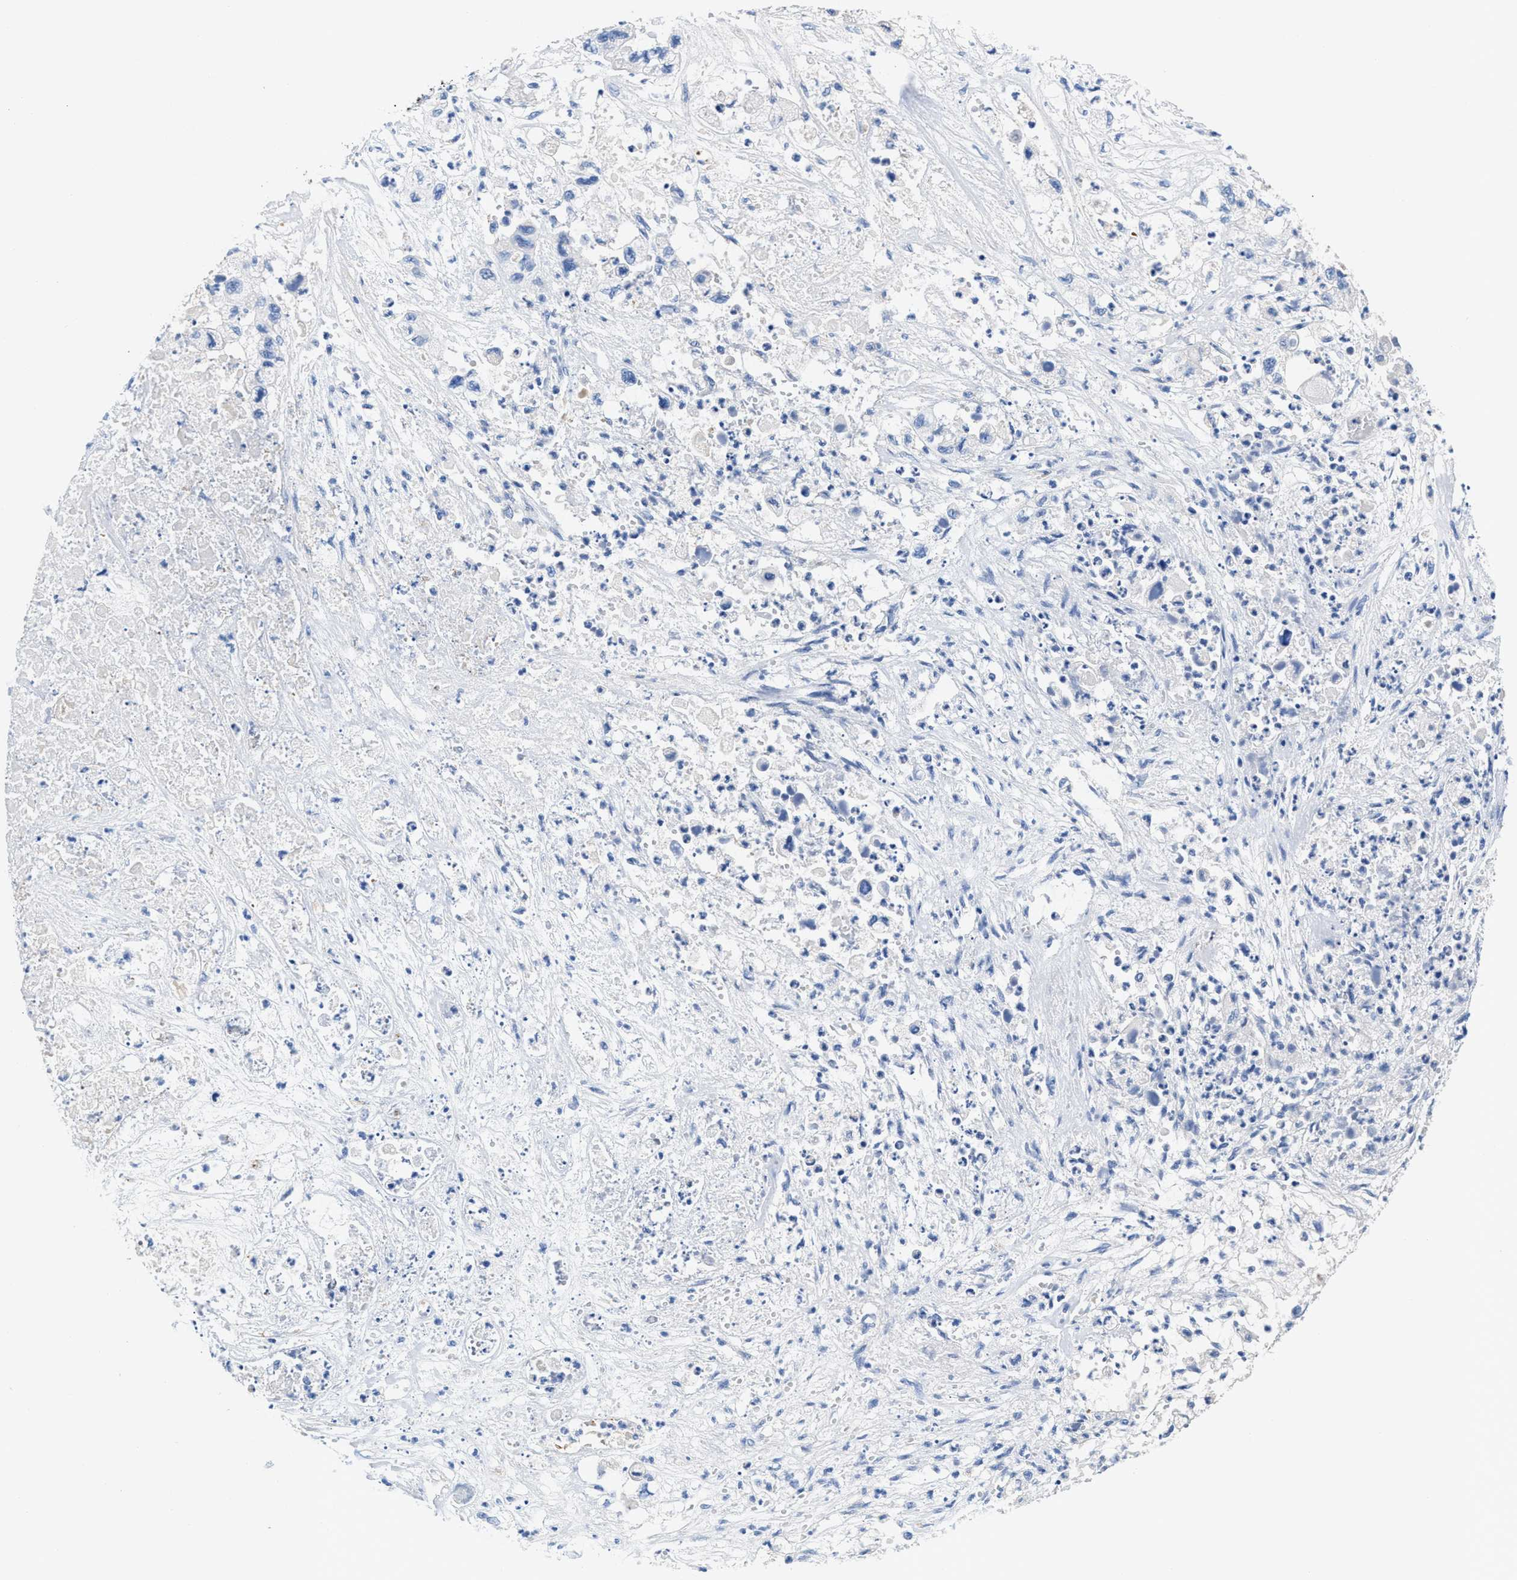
{"staining": {"intensity": "negative", "quantity": "none", "location": "none"}, "tissue": "pancreatic cancer", "cell_type": "Tumor cells", "image_type": "cancer", "snomed": [{"axis": "morphology", "description": "Adenocarcinoma, NOS"}, {"axis": "topography", "description": "Pancreas"}], "caption": "A histopathology image of human adenocarcinoma (pancreatic) is negative for staining in tumor cells. Nuclei are stained in blue.", "gene": "SLFN13", "patient": {"sex": "female", "age": 78}}